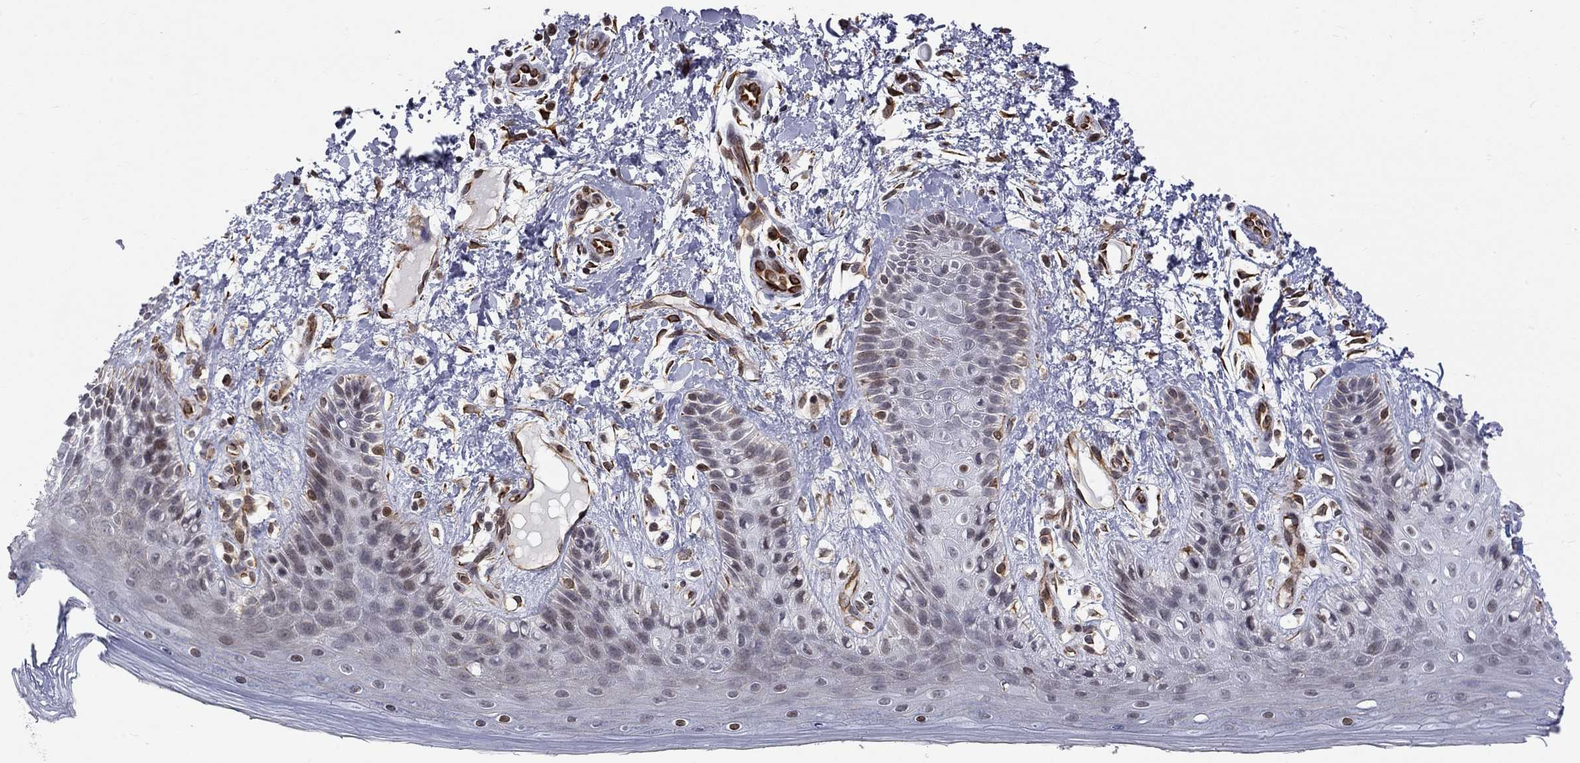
{"staining": {"intensity": "weak", "quantity": "<25%", "location": "nuclear"}, "tissue": "skin", "cell_type": "Epidermal cells", "image_type": "normal", "snomed": [{"axis": "morphology", "description": "Normal tissue, NOS"}, {"axis": "topography", "description": "Anal"}], "caption": "Immunohistochemical staining of benign skin demonstrates no significant staining in epidermal cells. The staining is performed using DAB (3,3'-diaminobenzidine) brown chromogen with nuclei counter-stained in using hematoxylin.", "gene": "MTNR1B", "patient": {"sex": "male", "age": 36}}